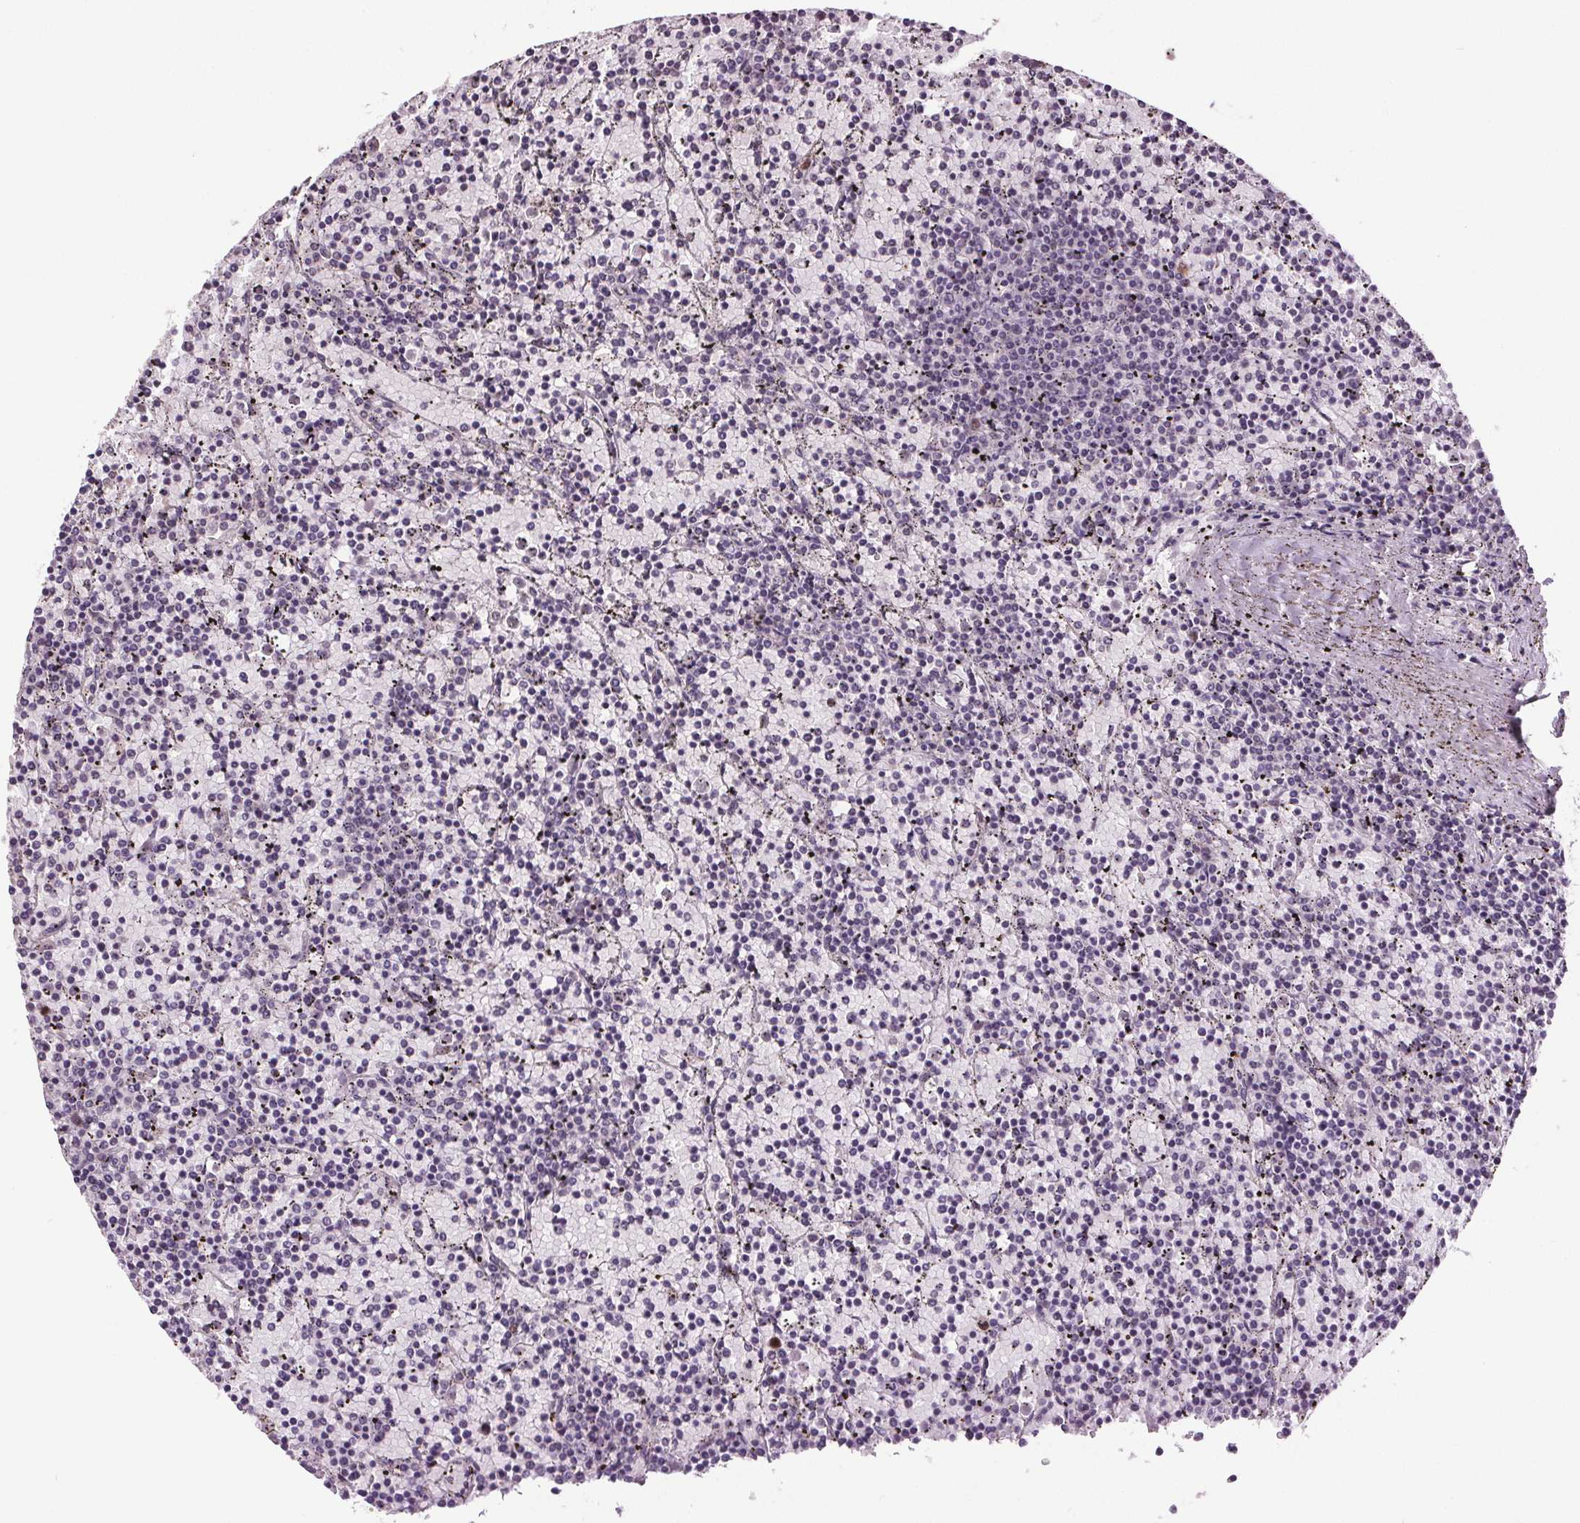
{"staining": {"intensity": "negative", "quantity": "none", "location": "none"}, "tissue": "lymphoma", "cell_type": "Tumor cells", "image_type": "cancer", "snomed": [{"axis": "morphology", "description": "Malignant lymphoma, non-Hodgkin's type, Low grade"}, {"axis": "topography", "description": "Spleen"}], "caption": "High power microscopy histopathology image of an immunohistochemistry photomicrograph of low-grade malignant lymphoma, non-Hodgkin's type, revealing no significant positivity in tumor cells. Nuclei are stained in blue.", "gene": "CENPF", "patient": {"sex": "female", "age": 77}}